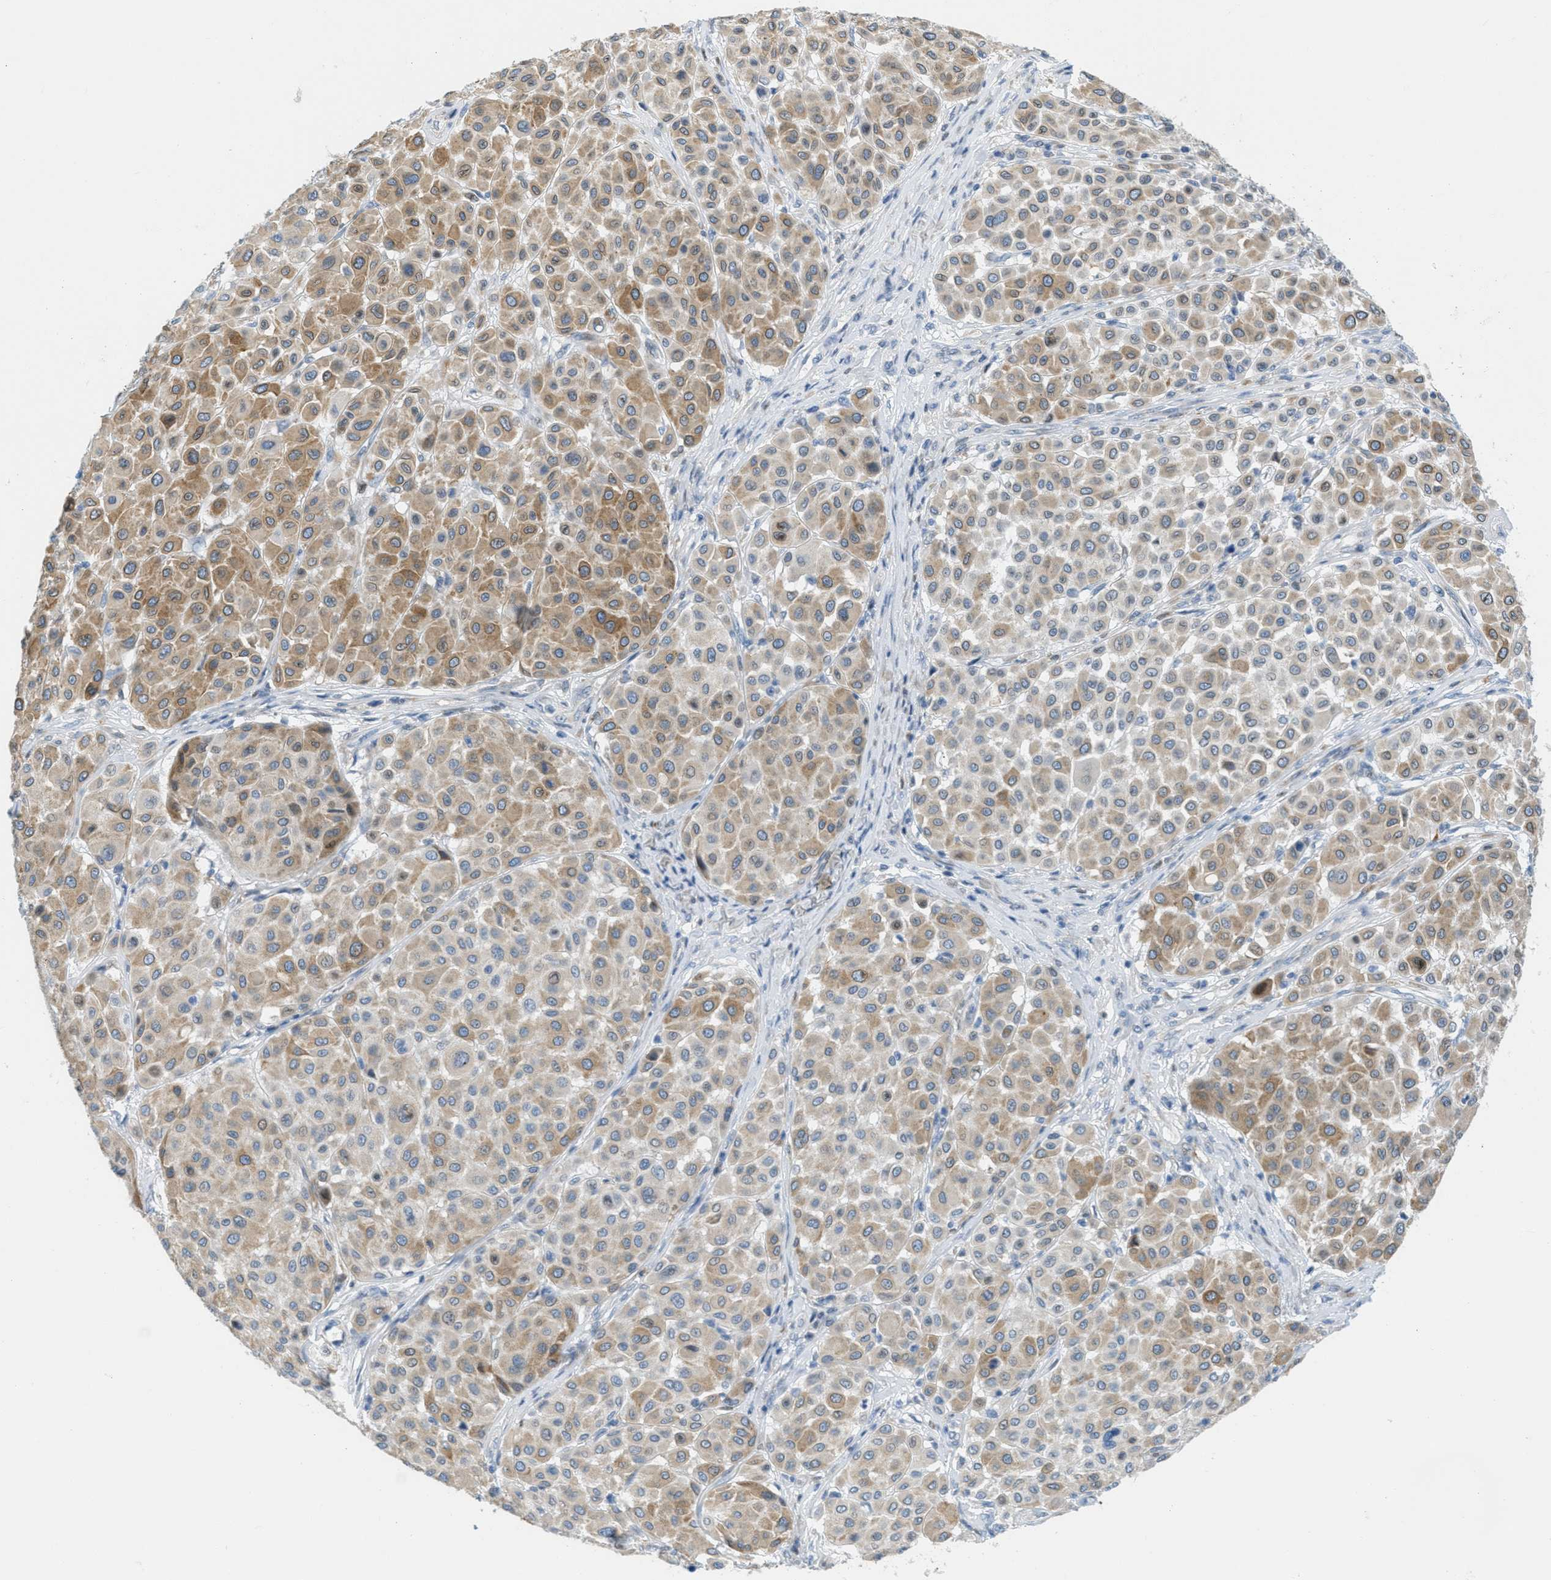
{"staining": {"intensity": "moderate", "quantity": ">75%", "location": "cytoplasmic/membranous"}, "tissue": "melanoma", "cell_type": "Tumor cells", "image_type": "cancer", "snomed": [{"axis": "morphology", "description": "Malignant melanoma, Metastatic site"}, {"axis": "topography", "description": "Soft tissue"}], "caption": "Protein staining of malignant melanoma (metastatic site) tissue displays moderate cytoplasmic/membranous expression in approximately >75% of tumor cells.", "gene": "TEX264", "patient": {"sex": "male", "age": 41}}